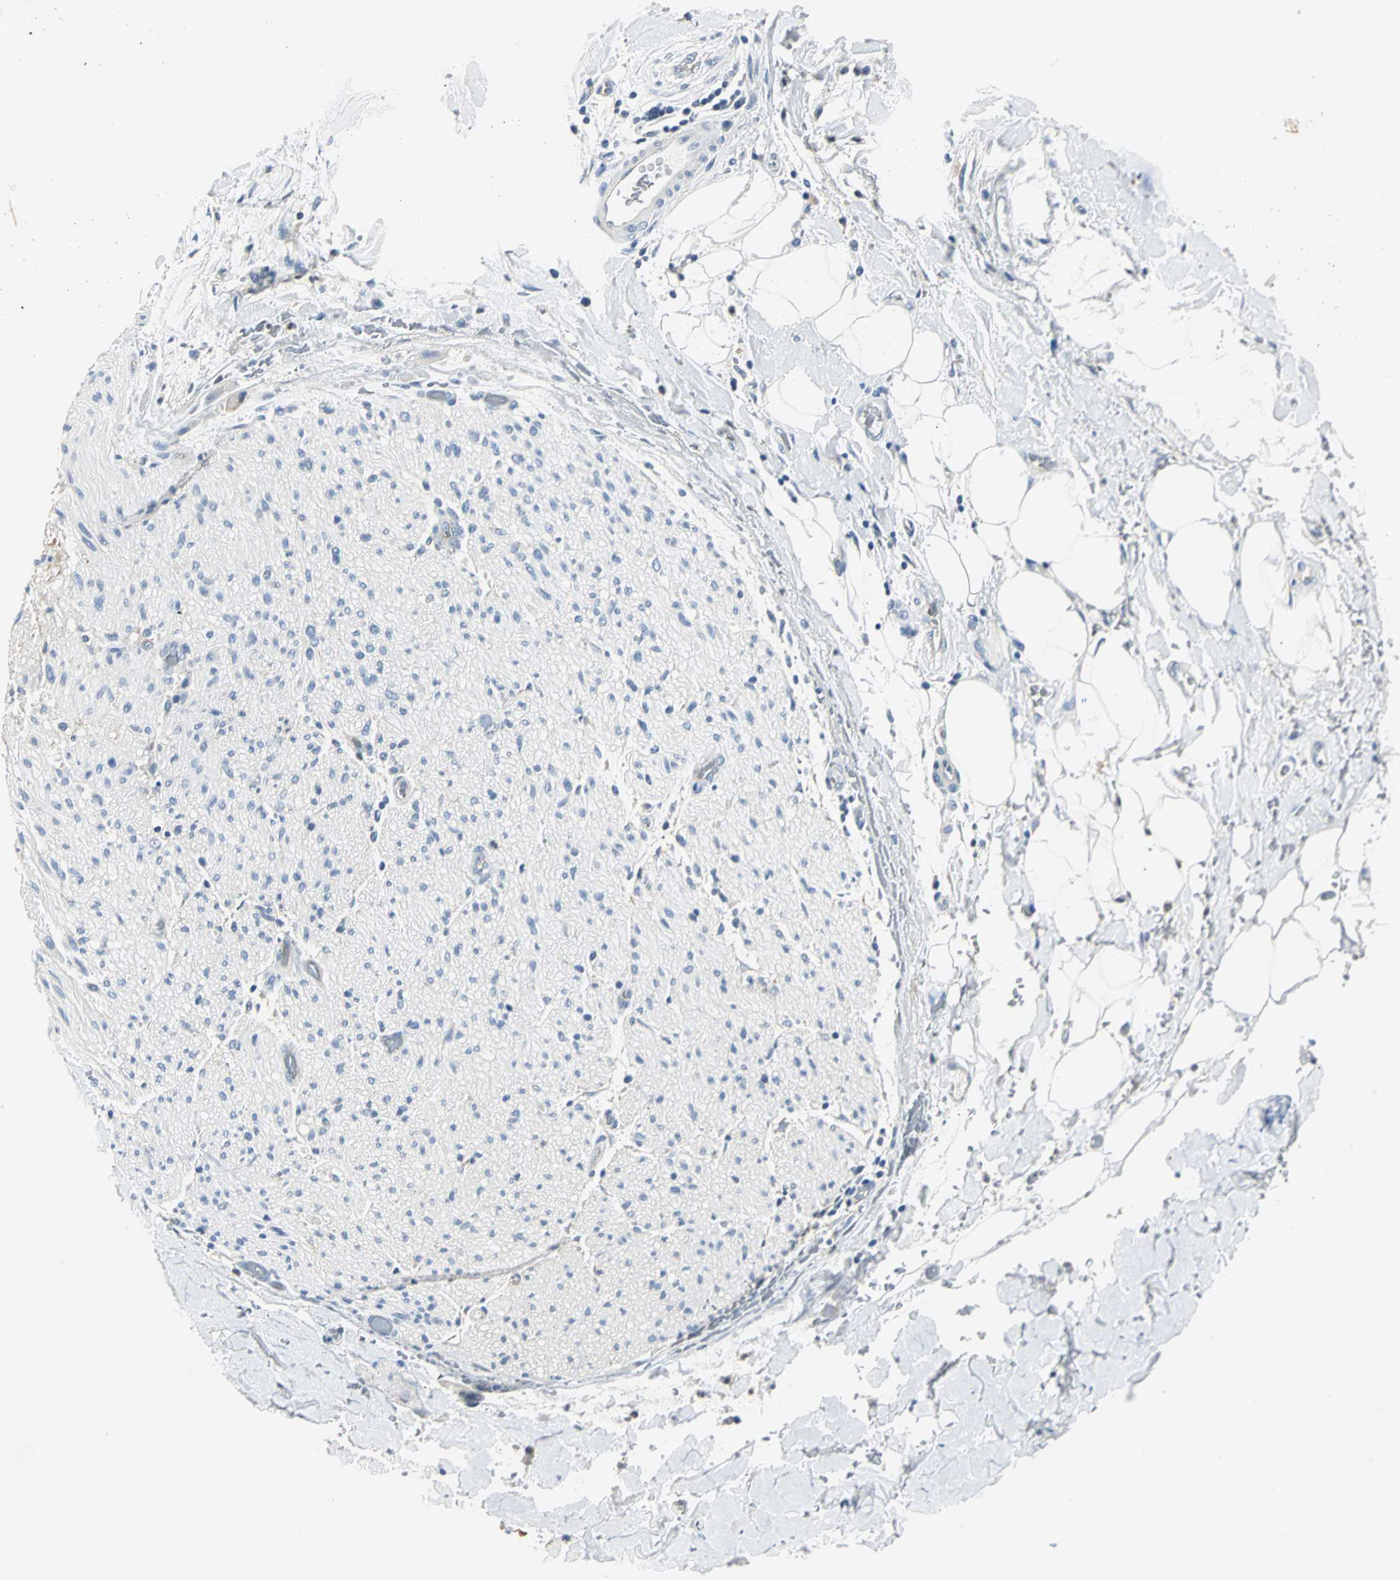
{"staining": {"intensity": "negative", "quantity": "none", "location": "none"}, "tissue": "adipose tissue", "cell_type": "Adipocytes", "image_type": "normal", "snomed": [{"axis": "morphology", "description": "Normal tissue, NOS"}, {"axis": "morphology", "description": "Cholangiocarcinoma"}, {"axis": "topography", "description": "Liver"}, {"axis": "topography", "description": "Peripheral nerve tissue"}], "caption": "Immunohistochemistry (IHC) histopathology image of benign adipose tissue stained for a protein (brown), which demonstrates no positivity in adipocytes.", "gene": "RIPOR1", "patient": {"sex": "male", "age": 50}}